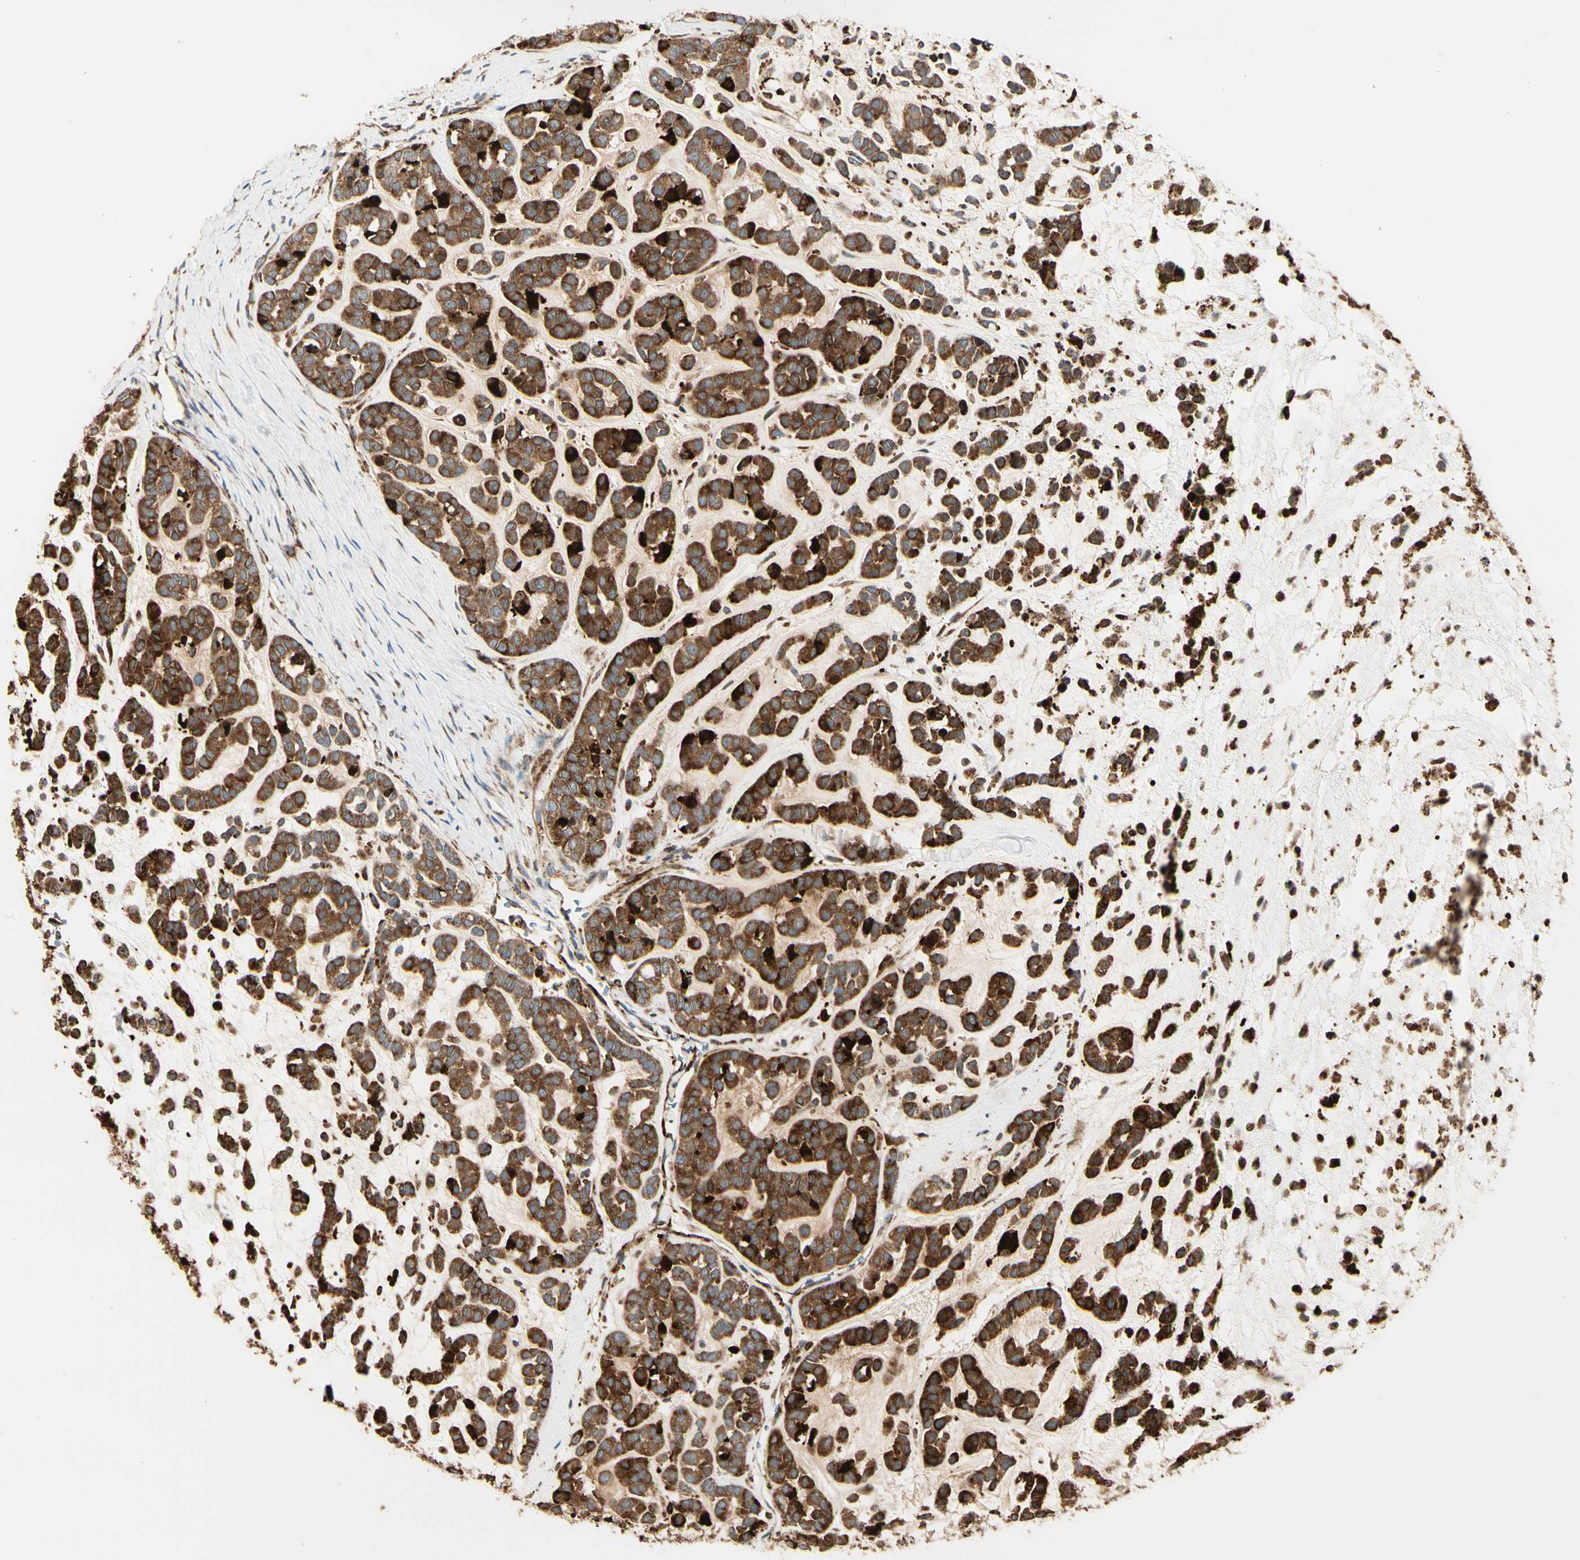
{"staining": {"intensity": "strong", "quantity": ">75%", "location": "cytoplasmic/membranous"}, "tissue": "head and neck cancer", "cell_type": "Tumor cells", "image_type": "cancer", "snomed": [{"axis": "morphology", "description": "Adenocarcinoma, NOS"}, {"axis": "morphology", "description": "Adenoma, NOS"}, {"axis": "topography", "description": "Head-Neck"}], "caption": "A brown stain labels strong cytoplasmic/membranous staining of a protein in human head and neck cancer (adenocarcinoma) tumor cells. Nuclei are stained in blue.", "gene": "HSP90B1", "patient": {"sex": "female", "age": 55}}